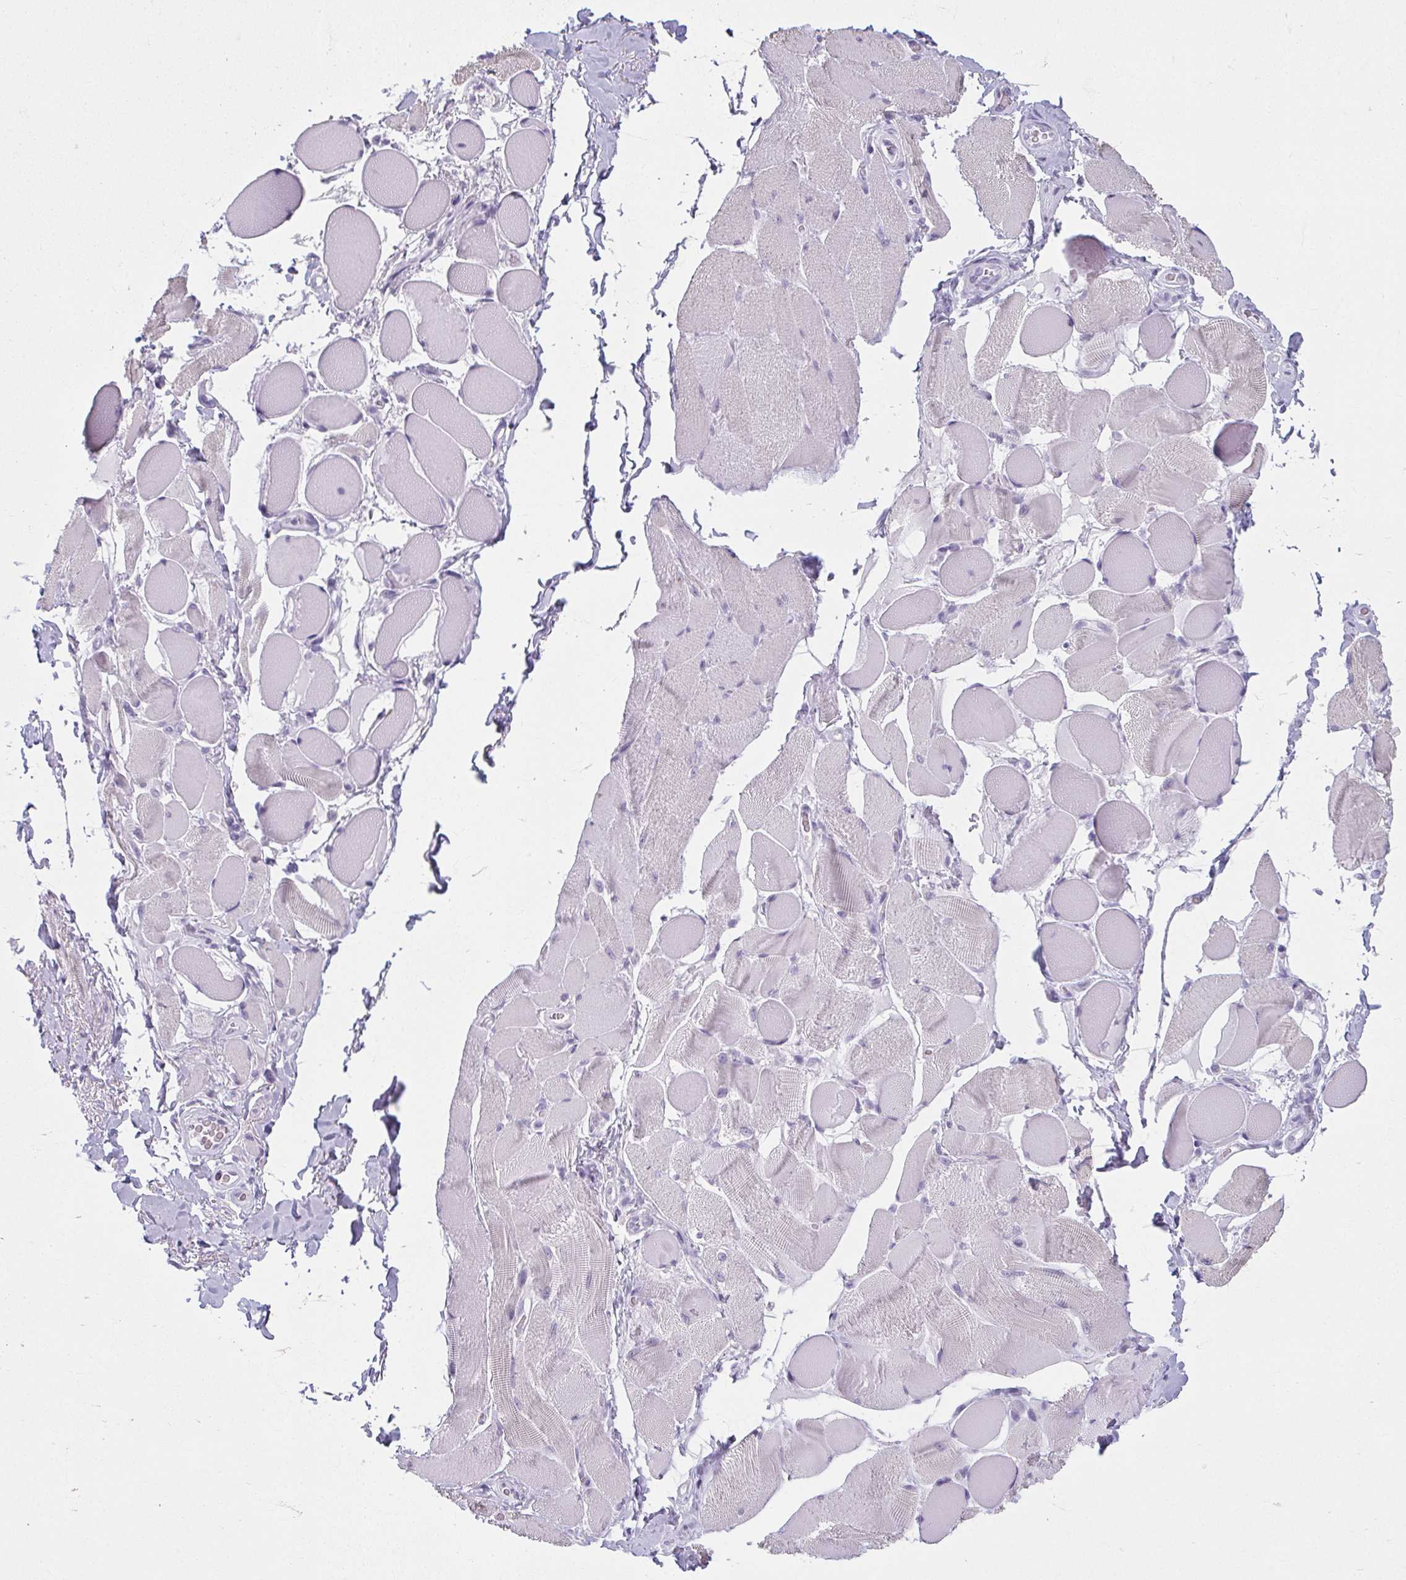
{"staining": {"intensity": "negative", "quantity": "none", "location": "none"}, "tissue": "skeletal muscle", "cell_type": "Myocytes", "image_type": "normal", "snomed": [{"axis": "morphology", "description": "Normal tissue, NOS"}, {"axis": "topography", "description": "Skeletal muscle"}, {"axis": "topography", "description": "Anal"}, {"axis": "topography", "description": "Peripheral nerve tissue"}], "caption": "Myocytes show no significant expression in benign skeletal muscle. Nuclei are stained in blue.", "gene": "MOBP", "patient": {"sex": "male", "age": 53}}